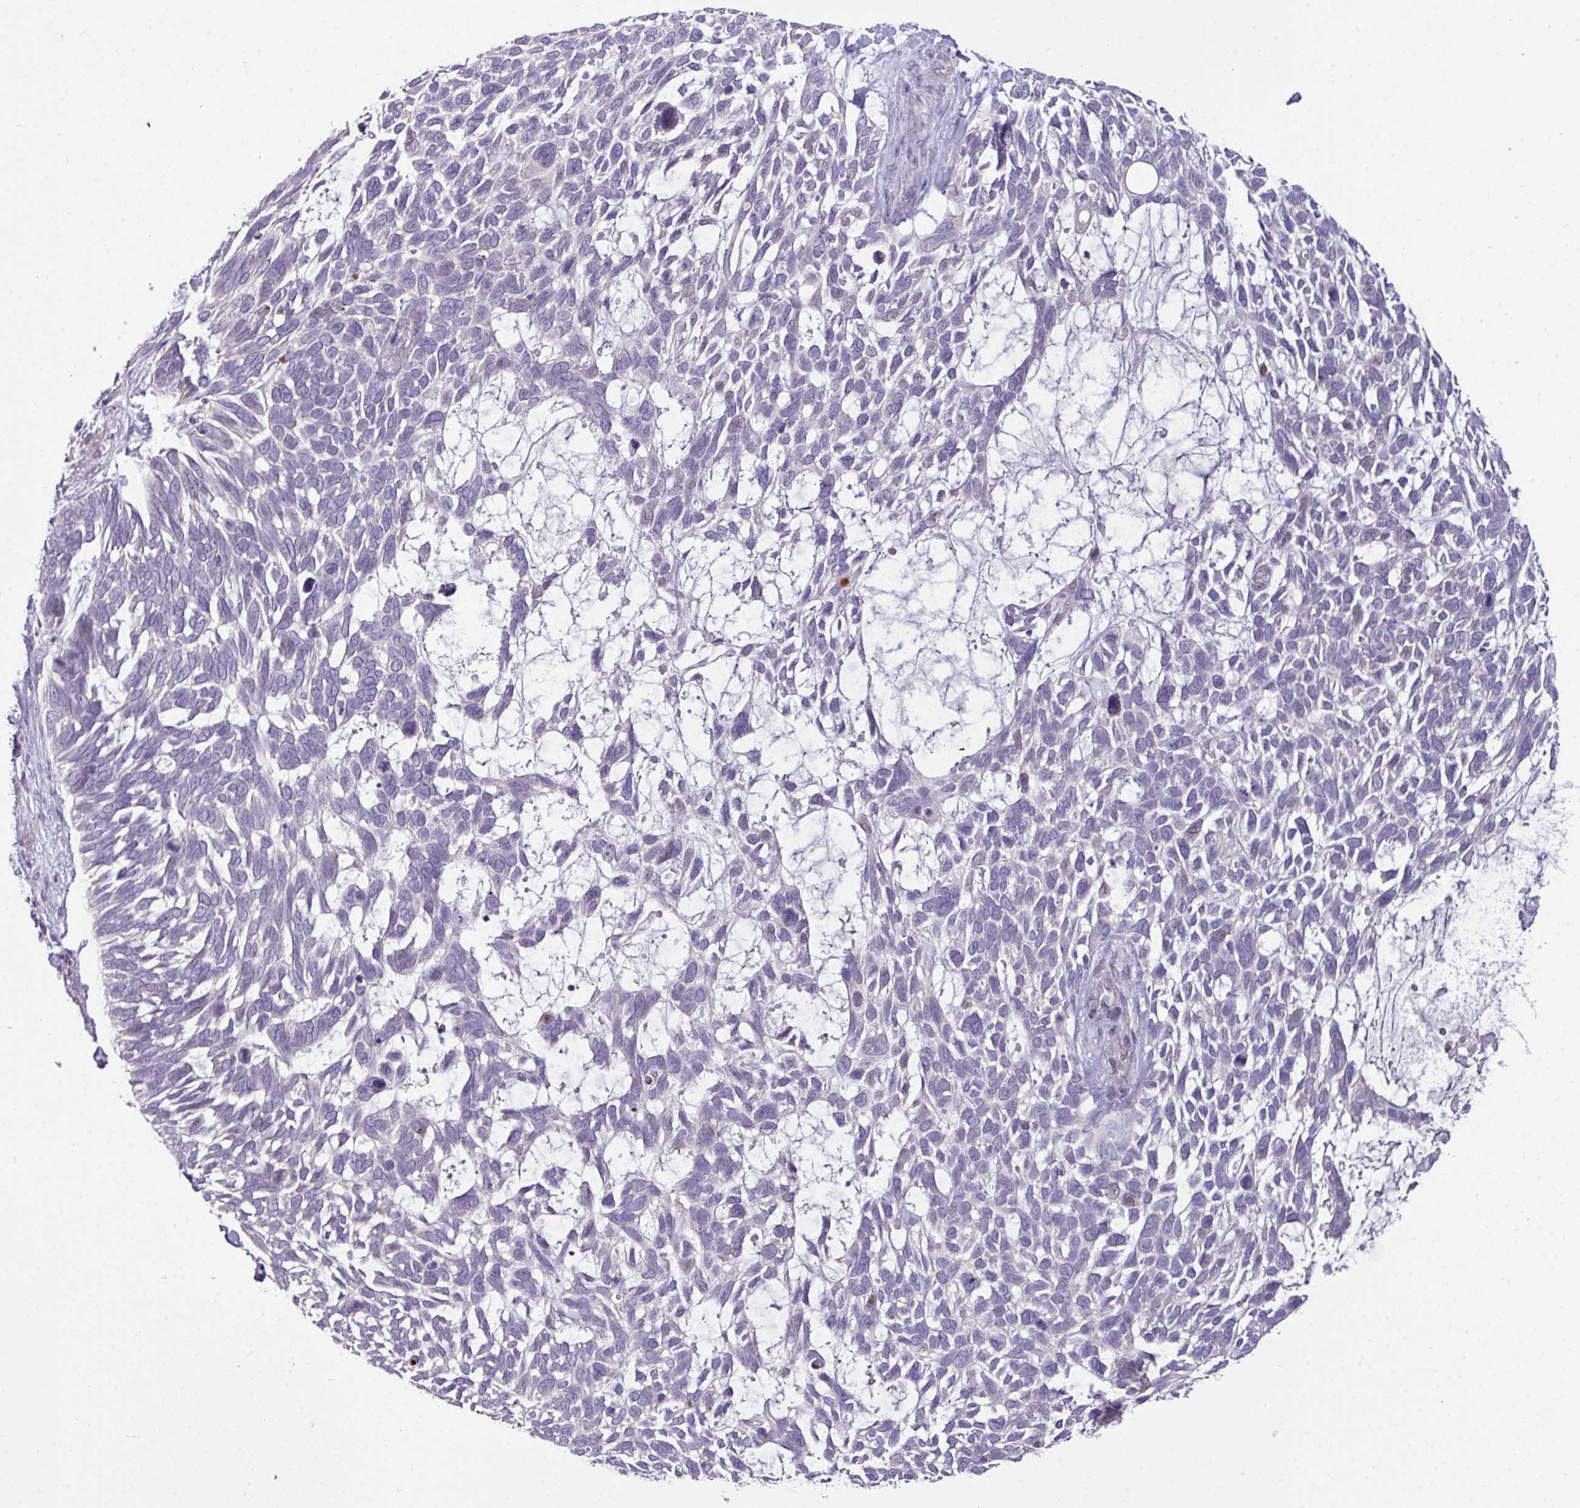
{"staining": {"intensity": "negative", "quantity": "none", "location": "none"}, "tissue": "skin cancer", "cell_type": "Tumor cells", "image_type": "cancer", "snomed": [{"axis": "morphology", "description": "Basal cell carcinoma"}, {"axis": "topography", "description": "Skin"}], "caption": "Immunohistochemistry (IHC) histopathology image of human skin basal cell carcinoma stained for a protein (brown), which shows no expression in tumor cells.", "gene": "STAT5A", "patient": {"sex": "male", "age": 88}}